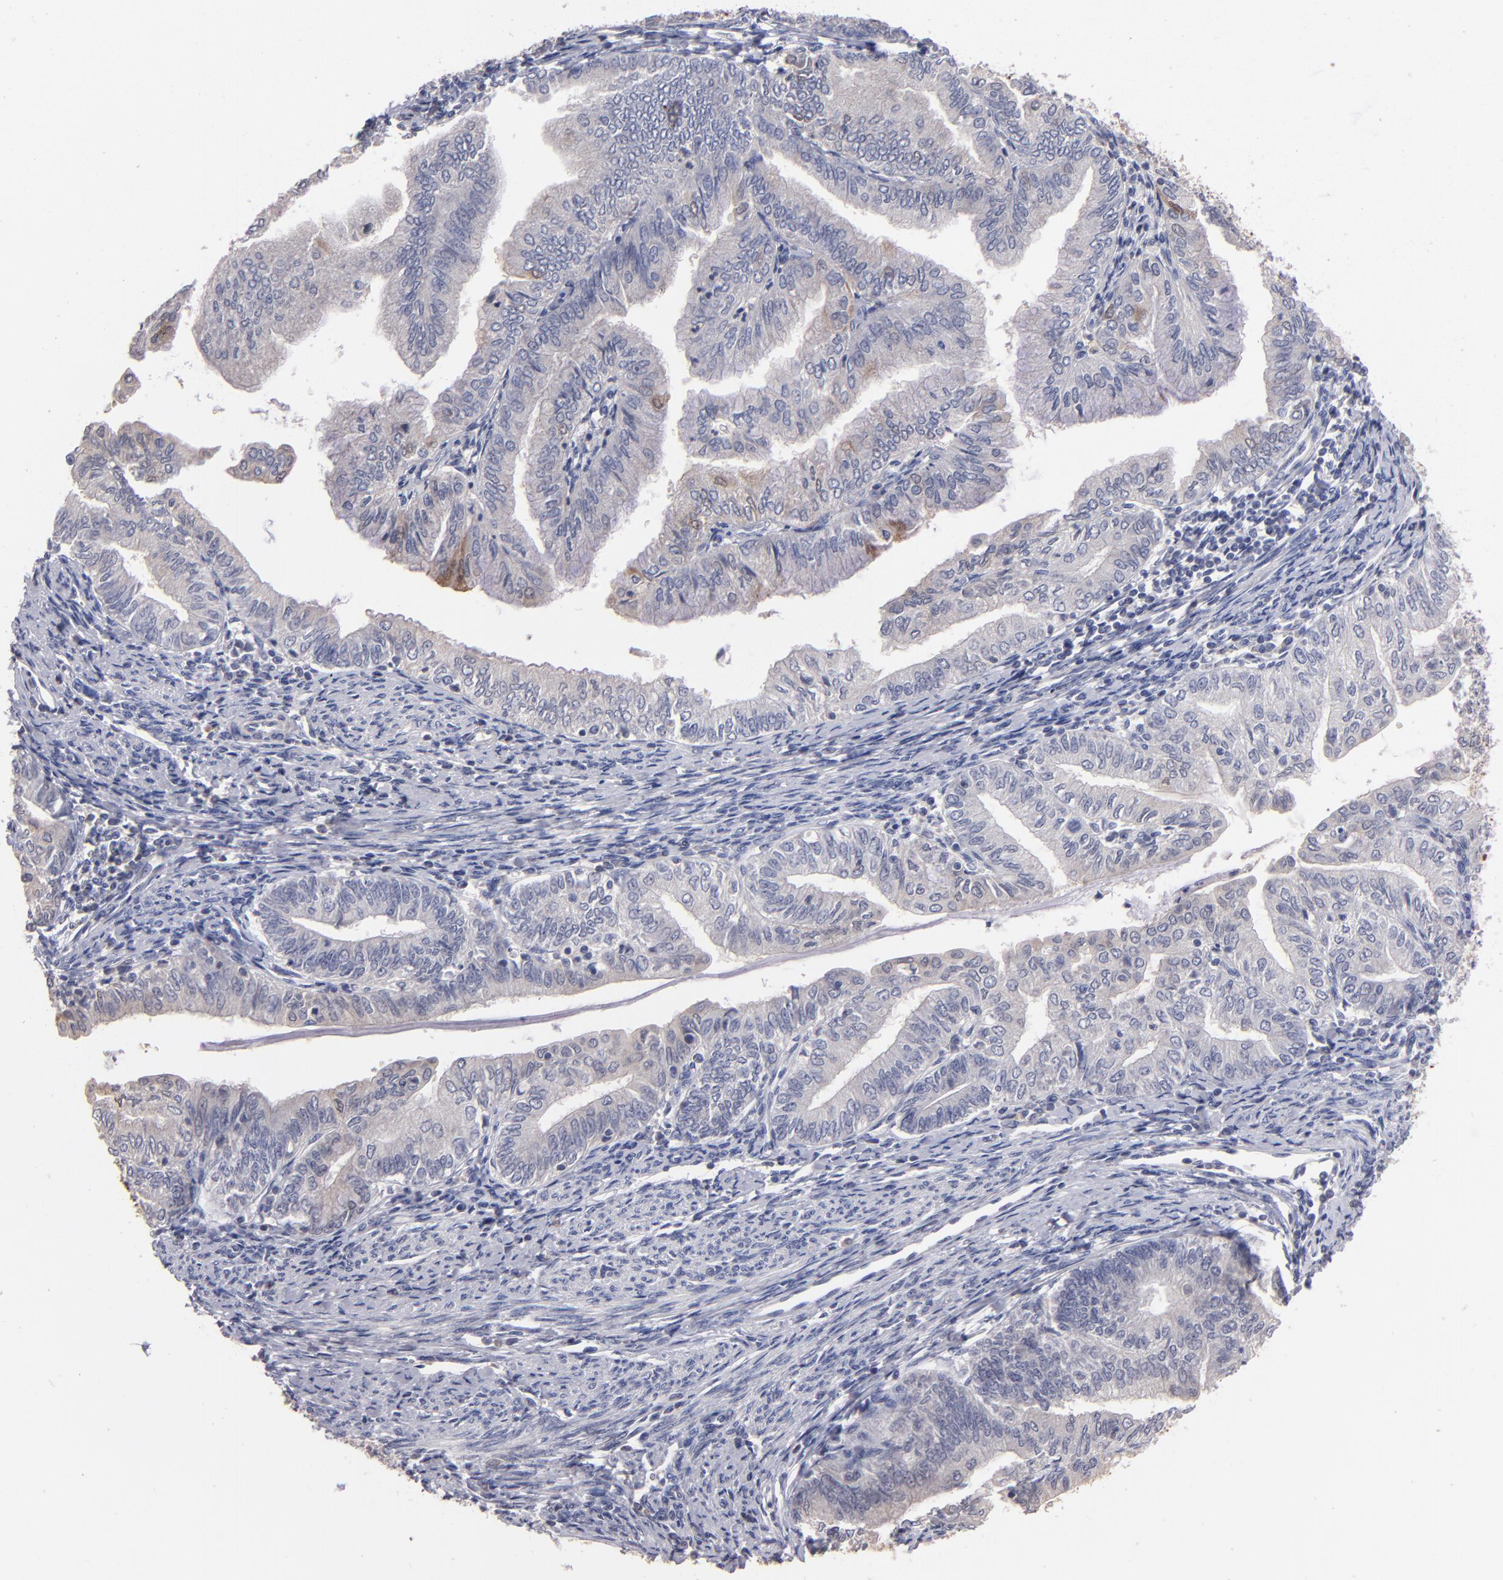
{"staining": {"intensity": "weak", "quantity": "<25%", "location": "cytoplasmic/membranous,nuclear"}, "tissue": "endometrial cancer", "cell_type": "Tumor cells", "image_type": "cancer", "snomed": [{"axis": "morphology", "description": "Adenocarcinoma, NOS"}, {"axis": "topography", "description": "Endometrium"}], "caption": "Endometrial cancer stained for a protein using immunohistochemistry (IHC) demonstrates no positivity tumor cells.", "gene": "S100A1", "patient": {"sex": "female", "age": 66}}